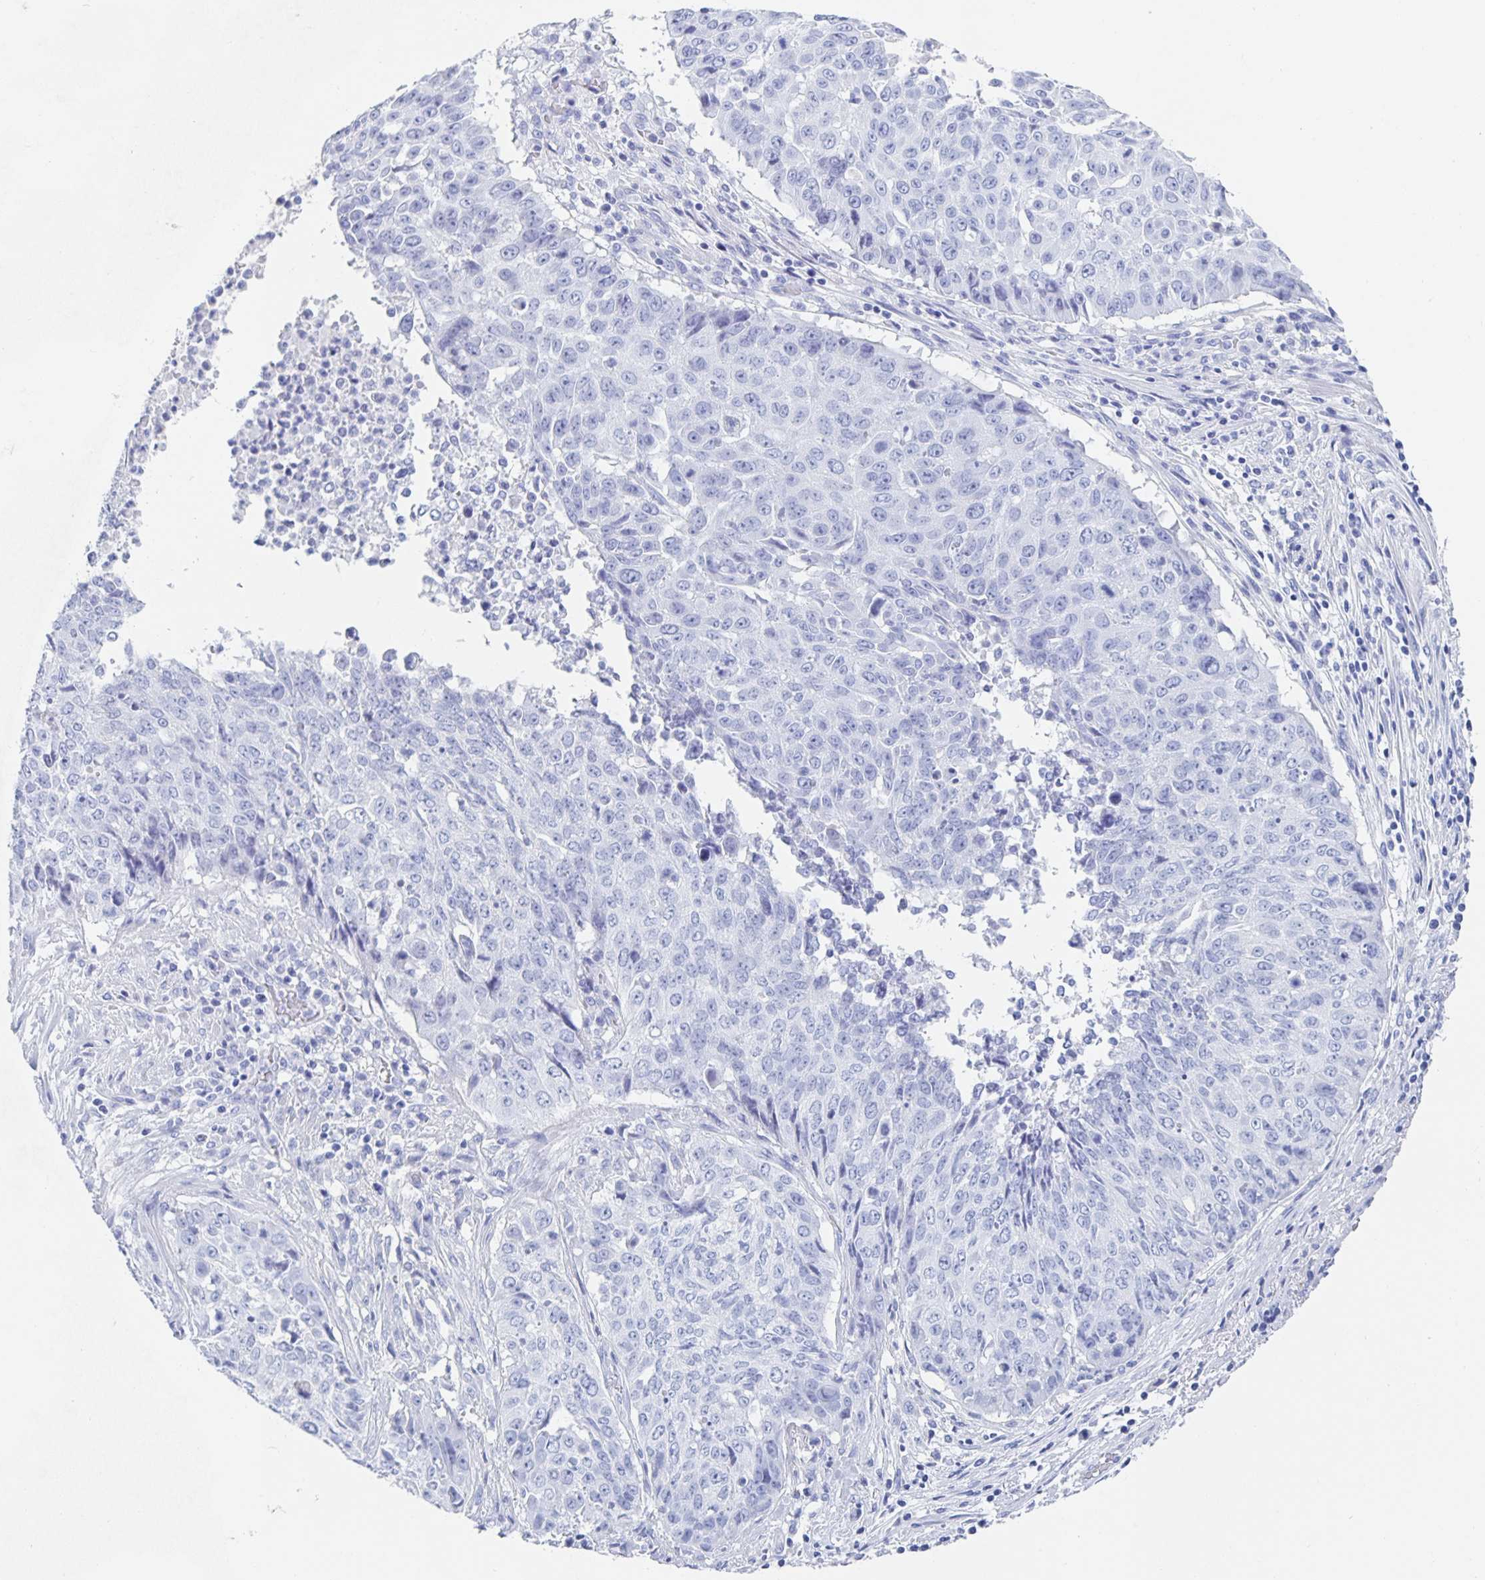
{"staining": {"intensity": "negative", "quantity": "none", "location": "none"}, "tissue": "lung cancer", "cell_type": "Tumor cells", "image_type": "cancer", "snomed": [{"axis": "morphology", "description": "Normal tissue, NOS"}, {"axis": "morphology", "description": "Squamous cell carcinoma, NOS"}, {"axis": "topography", "description": "Bronchus"}, {"axis": "topography", "description": "Lung"}], "caption": "Tumor cells show no significant staining in lung squamous cell carcinoma.", "gene": "DMBT1", "patient": {"sex": "male", "age": 64}}